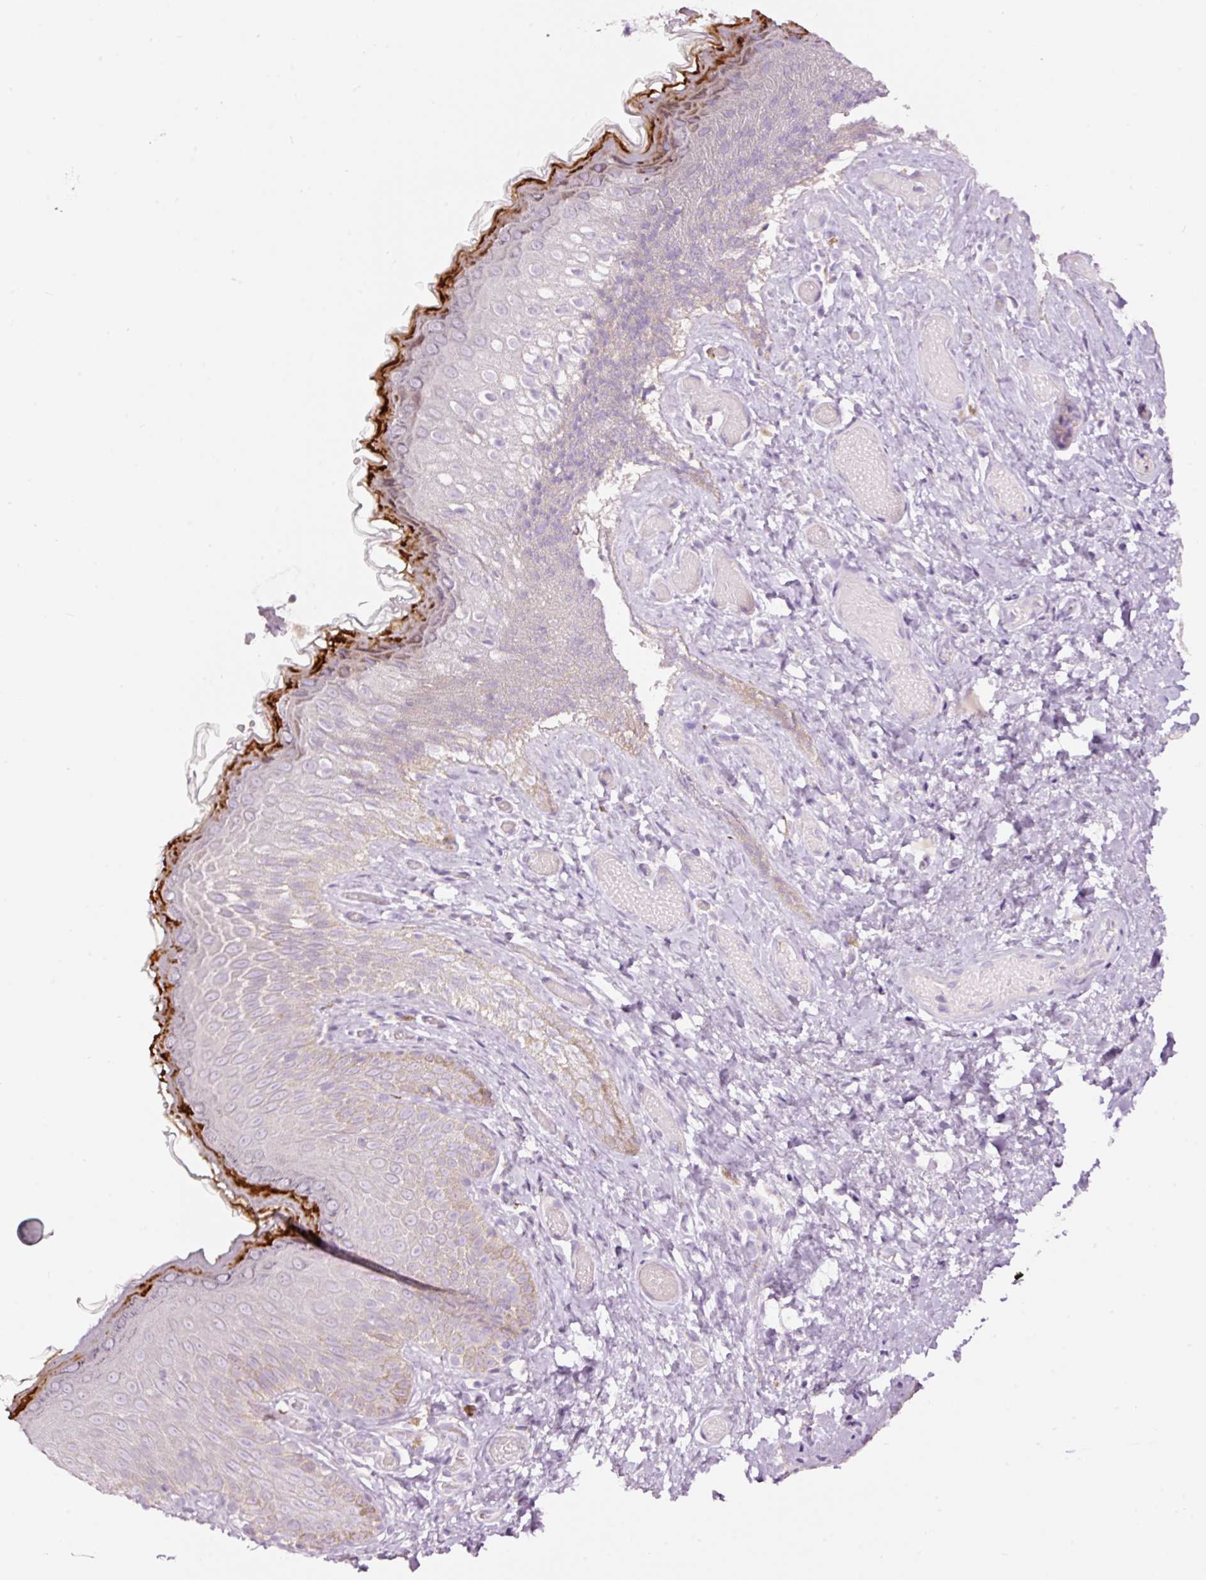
{"staining": {"intensity": "strong", "quantity": "<25%", "location": "cytoplasmic/membranous"}, "tissue": "skin", "cell_type": "Epidermal cells", "image_type": "normal", "snomed": [{"axis": "morphology", "description": "Normal tissue, NOS"}, {"axis": "topography", "description": "Anal"}], "caption": "High-power microscopy captured an immunohistochemistry image of normal skin, revealing strong cytoplasmic/membranous expression in about <25% of epidermal cells.", "gene": "RSPO2", "patient": {"sex": "female", "age": 40}}